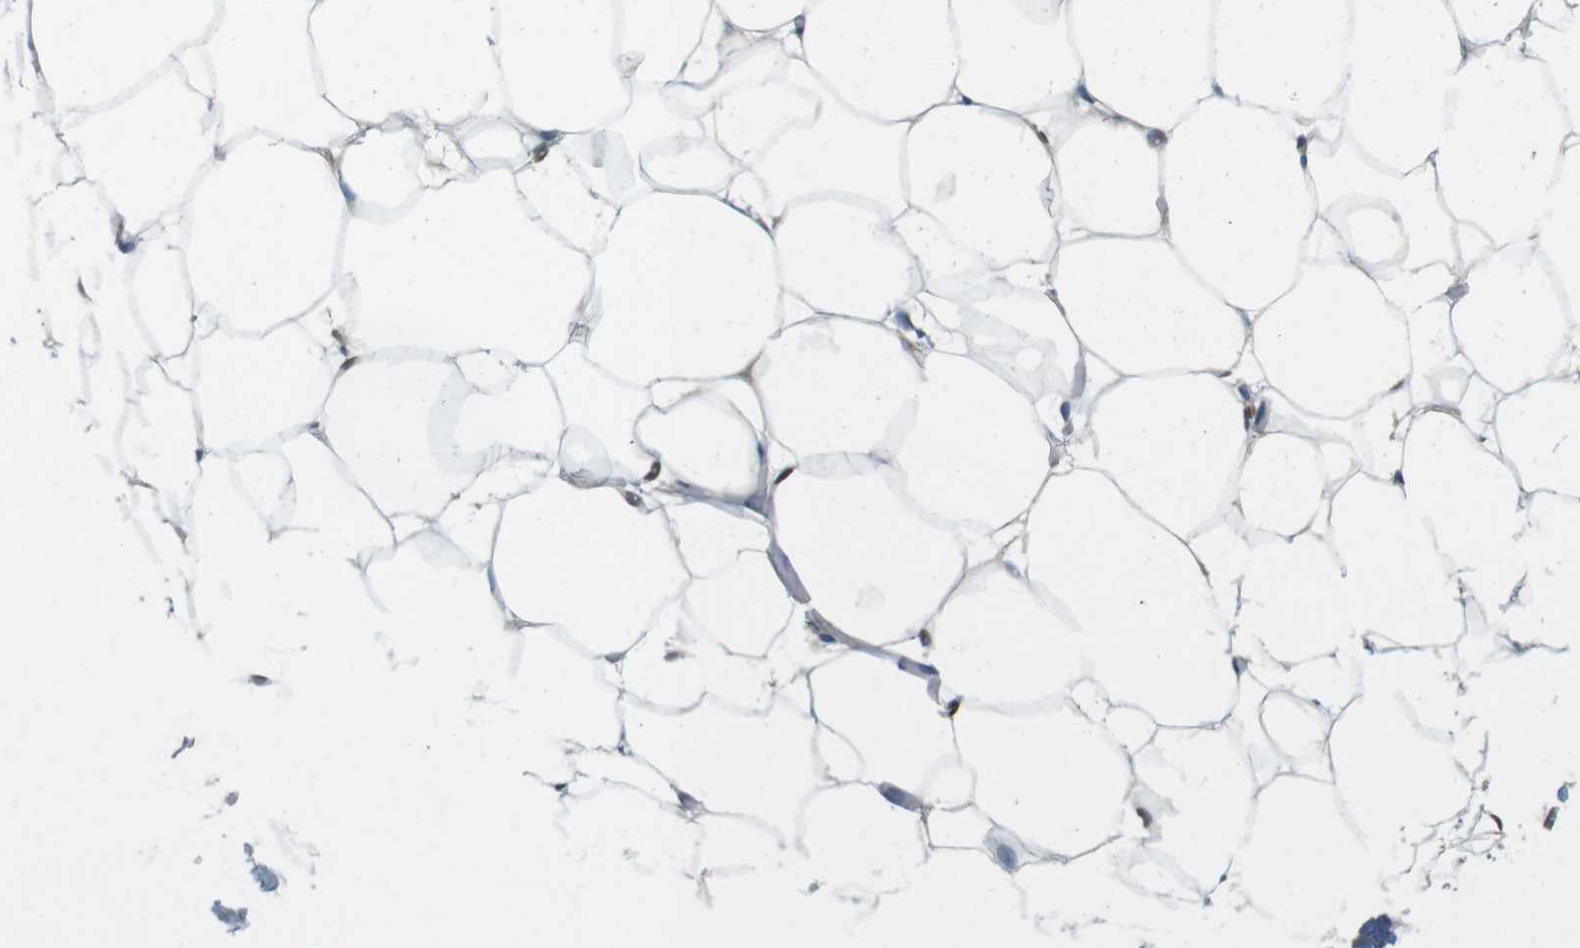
{"staining": {"intensity": "negative", "quantity": "none", "location": "none"}, "tissue": "adipose tissue", "cell_type": "Adipocytes", "image_type": "normal", "snomed": [{"axis": "morphology", "description": "Normal tissue, NOS"}, {"axis": "topography", "description": "Breast"}, {"axis": "topography", "description": "Adipose tissue"}], "caption": "High magnification brightfield microscopy of unremarkable adipose tissue stained with DAB (brown) and counterstained with hematoxylin (blue): adipocytes show no significant positivity. The staining was performed using DAB (3,3'-diaminobenzidine) to visualize the protein expression in brown, while the nuclei were stained in blue with hematoxylin (Magnification: 20x).", "gene": "PVR", "patient": {"sex": "female", "age": 25}}